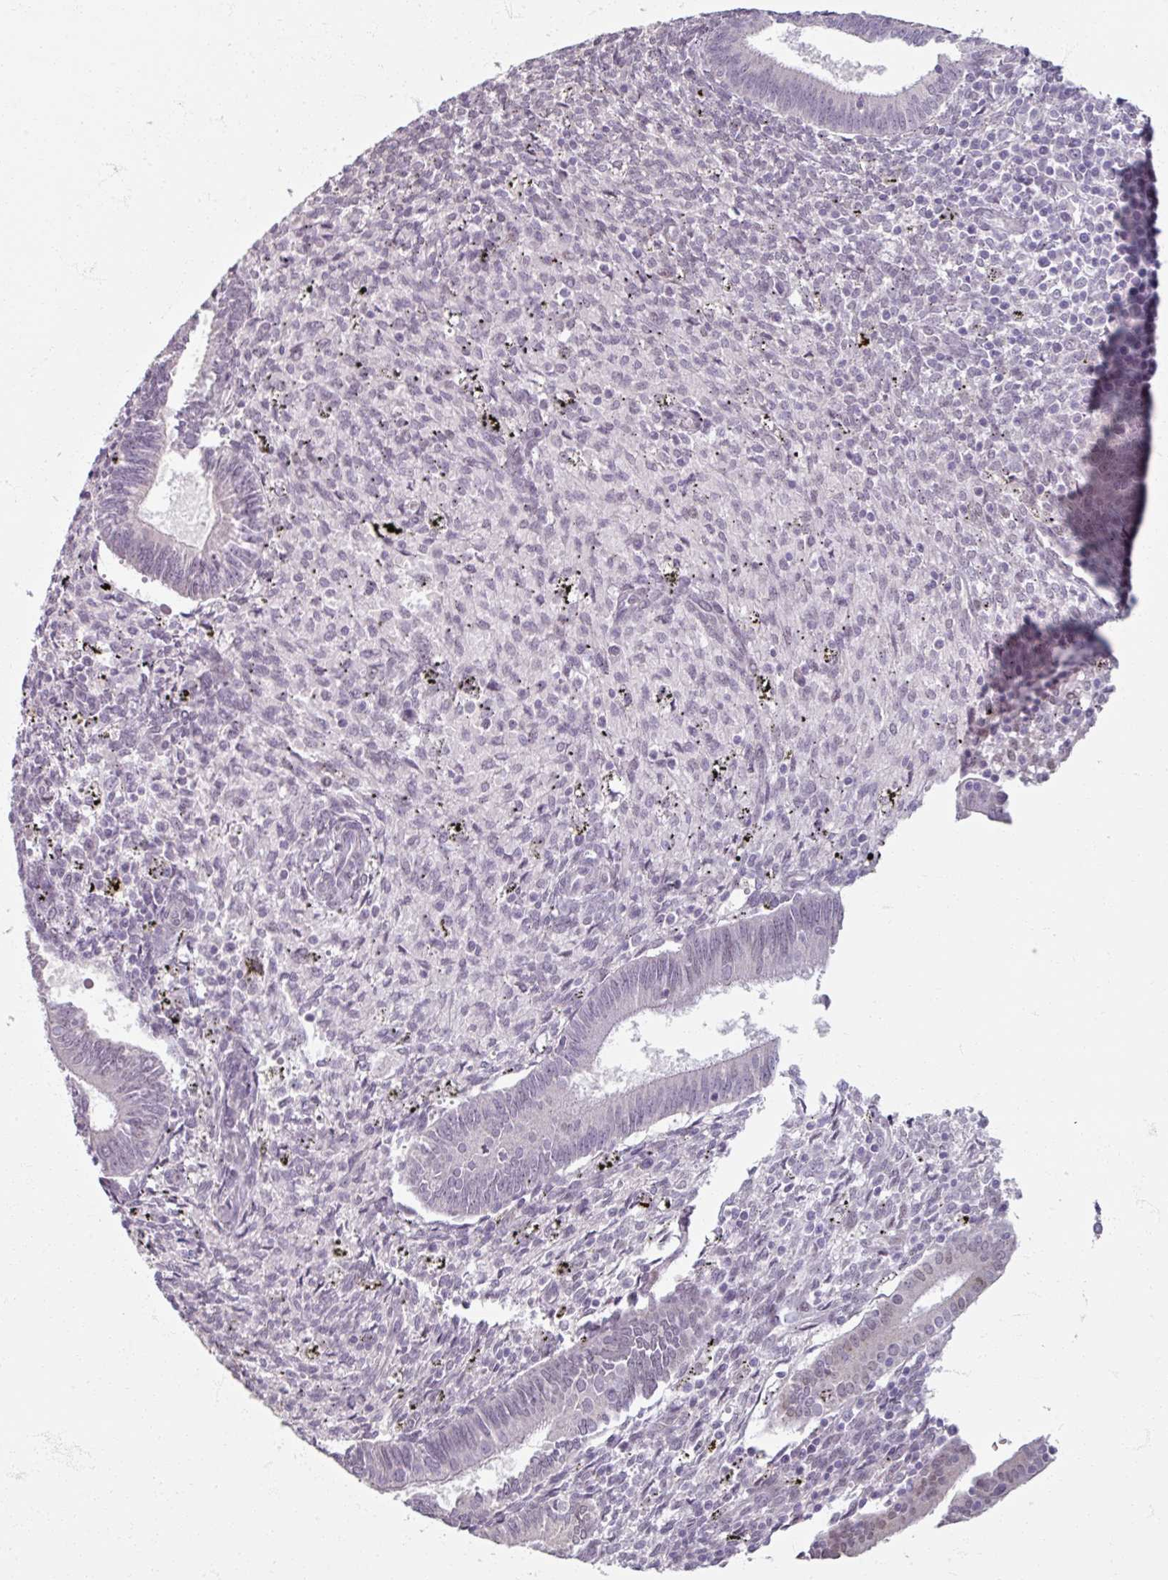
{"staining": {"intensity": "negative", "quantity": "none", "location": "none"}, "tissue": "endometrium", "cell_type": "Cells in endometrial stroma", "image_type": "normal", "snomed": [{"axis": "morphology", "description": "Normal tissue, NOS"}, {"axis": "topography", "description": "Endometrium"}], "caption": "There is no significant staining in cells in endometrial stroma of endometrium. (Immunohistochemistry, brightfield microscopy, high magnification).", "gene": "SOX11", "patient": {"sex": "female", "age": 41}}